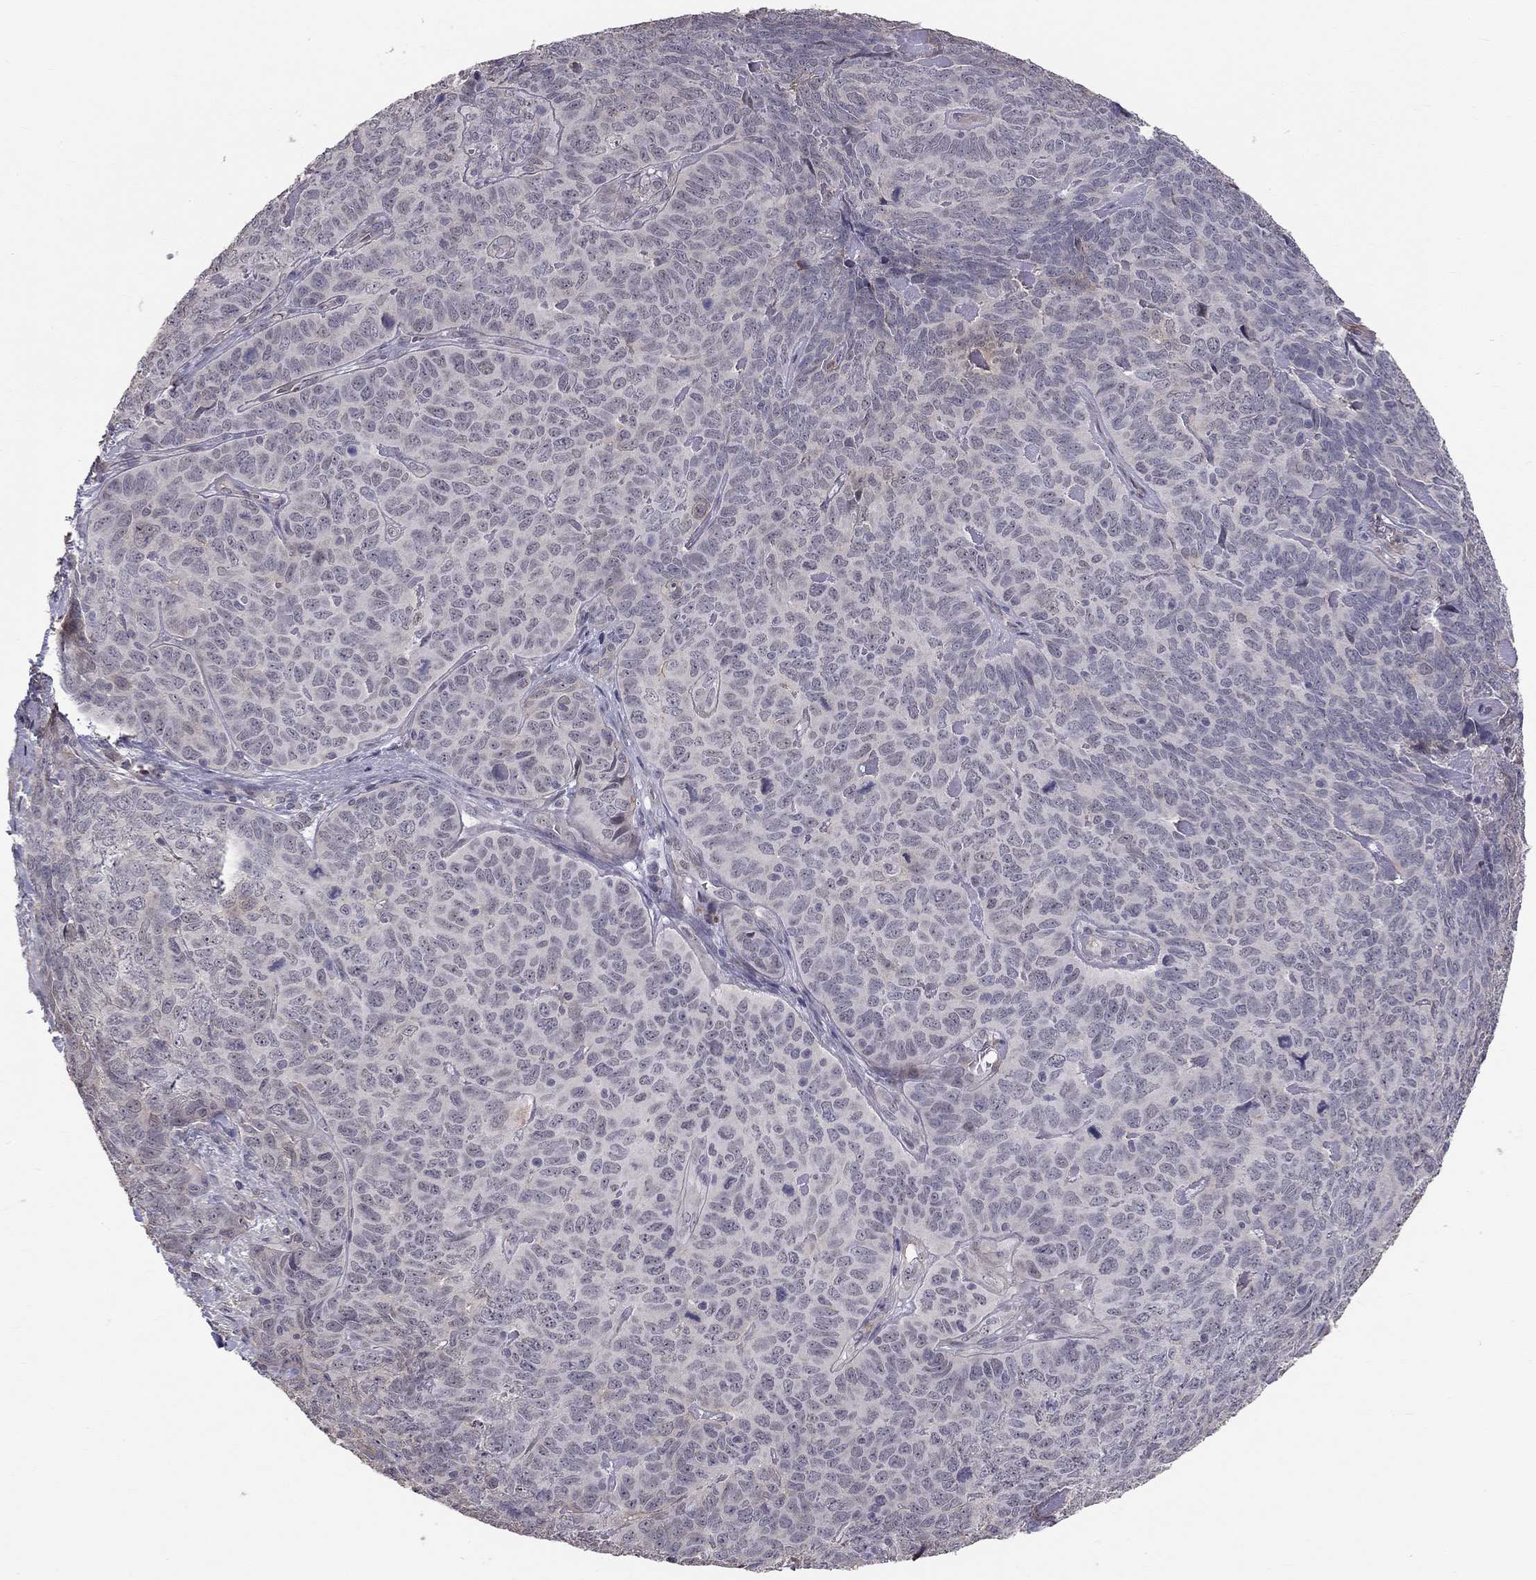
{"staining": {"intensity": "negative", "quantity": "none", "location": "none"}, "tissue": "skin cancer", "cell_type": "Tumor cells", "image_type": "cancer", "snomed": [{"axis": "morphology", "description": "Squamous cell carcinoma, NOS"}, {"axis": "topography", "description": "Skin"}, {"axis": "topography", "description": "Anal"}], "caption": "A high-resolution image shows immunohistochemistry staining of skin cancer, which shows no significant positivity in tumor cells.", "gene": "GJB4", "patient": {"sex": "female", "age": 51}}